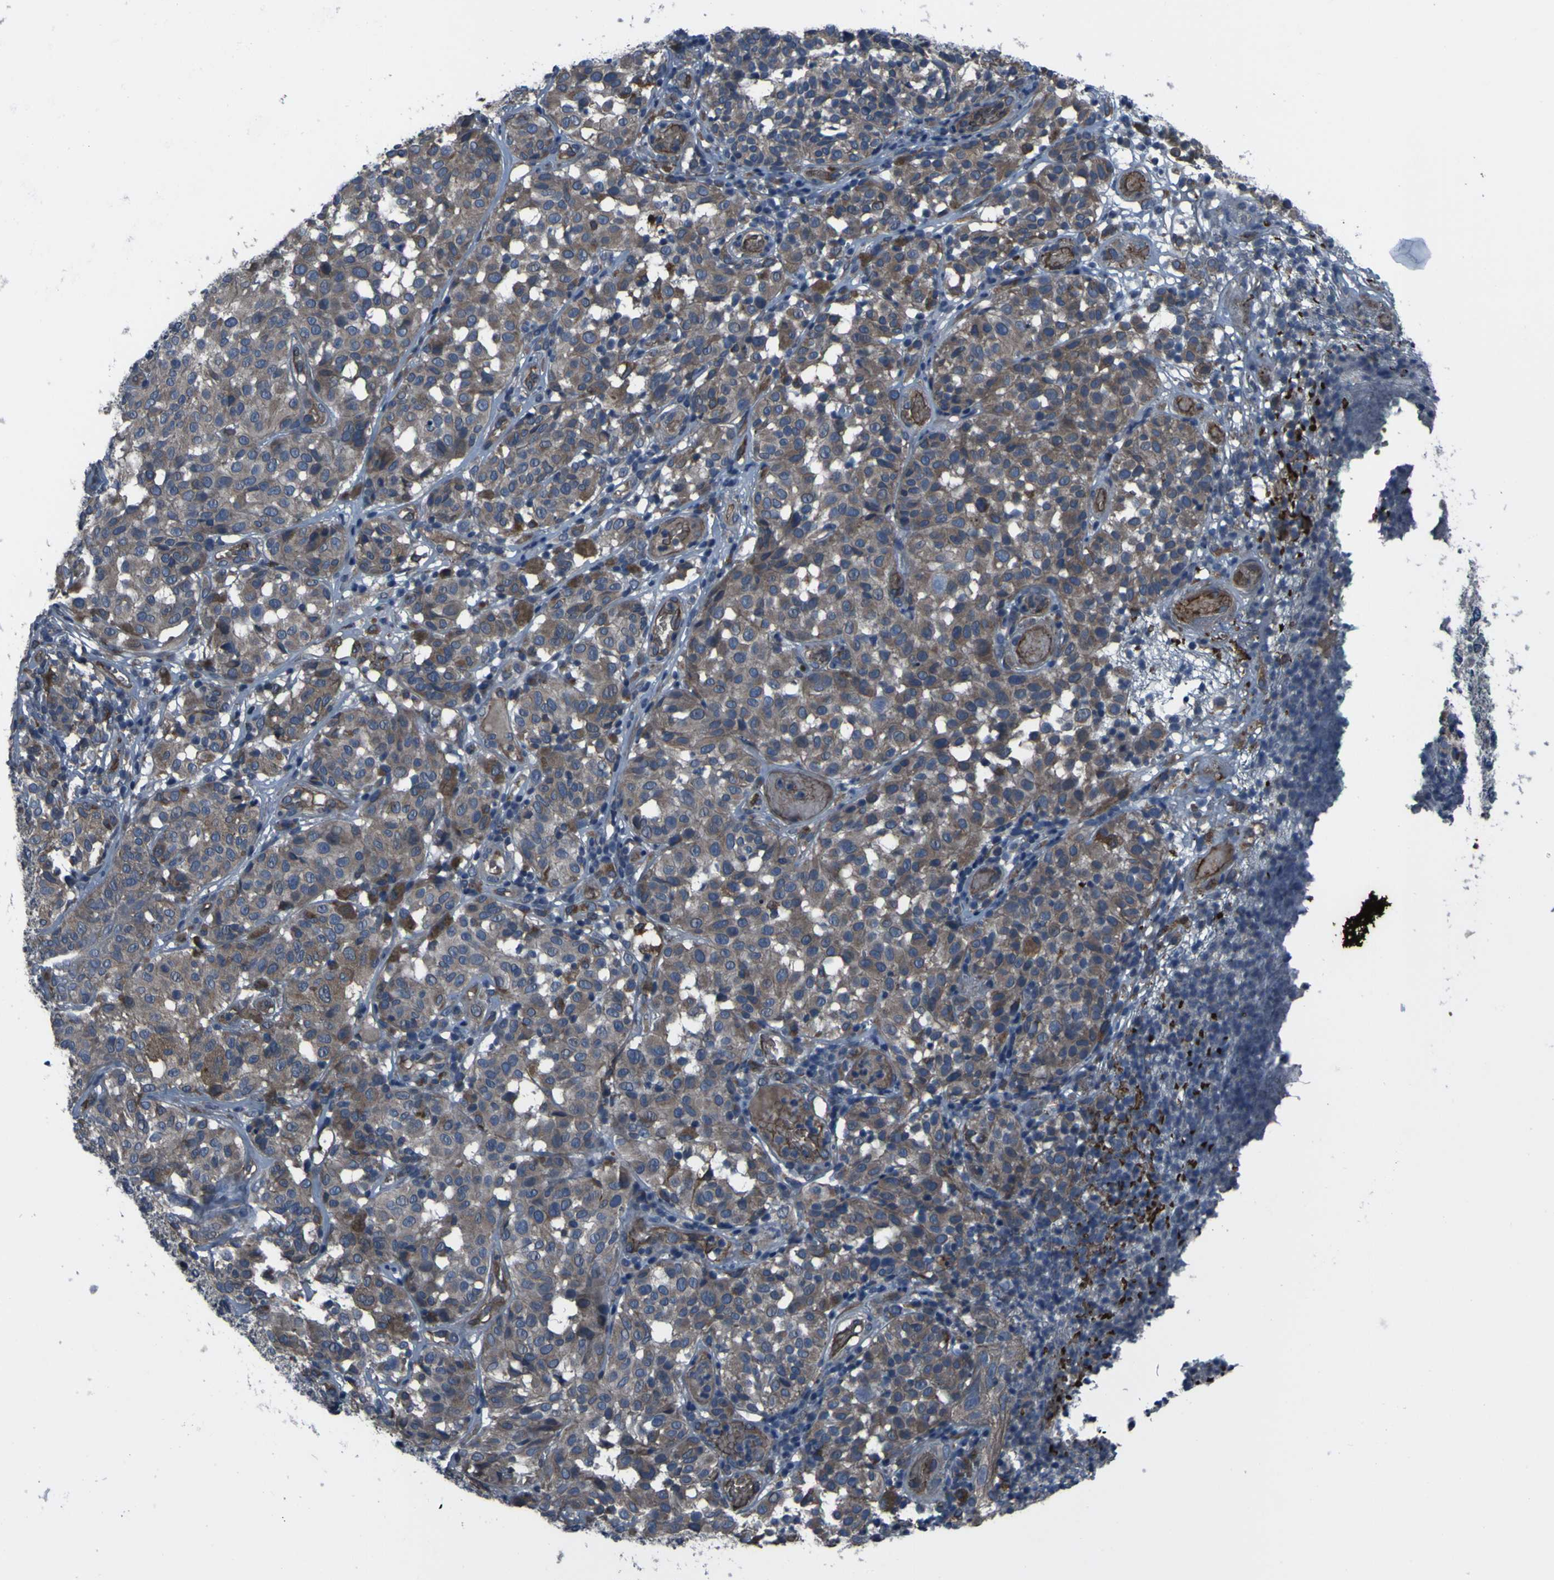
{"staining": {"intensity": "moderate", "quantity": "25%-75%", "location": "cytoplasmic/membranous"}, "tissue": "melanoma", "cell_type": "Tumor cells", "image_type": "cancer", "snomed": [{"axis": "morphology", "description": "Malignant melanoma, NOS"}, {"axis": "topography", "description": "Skin"}], "caption": "This photomicrograph exhibits malignant melanoma stained with immunohistochemistry (IHC) to label a protein in brown. The cytoplasmic/membranous of tumor cells show moderate positivity for the protein. Nuclei are counter-stained blue.", "gene": "GRAMD1A", "patient": {"sex": "female", "age": 46}}